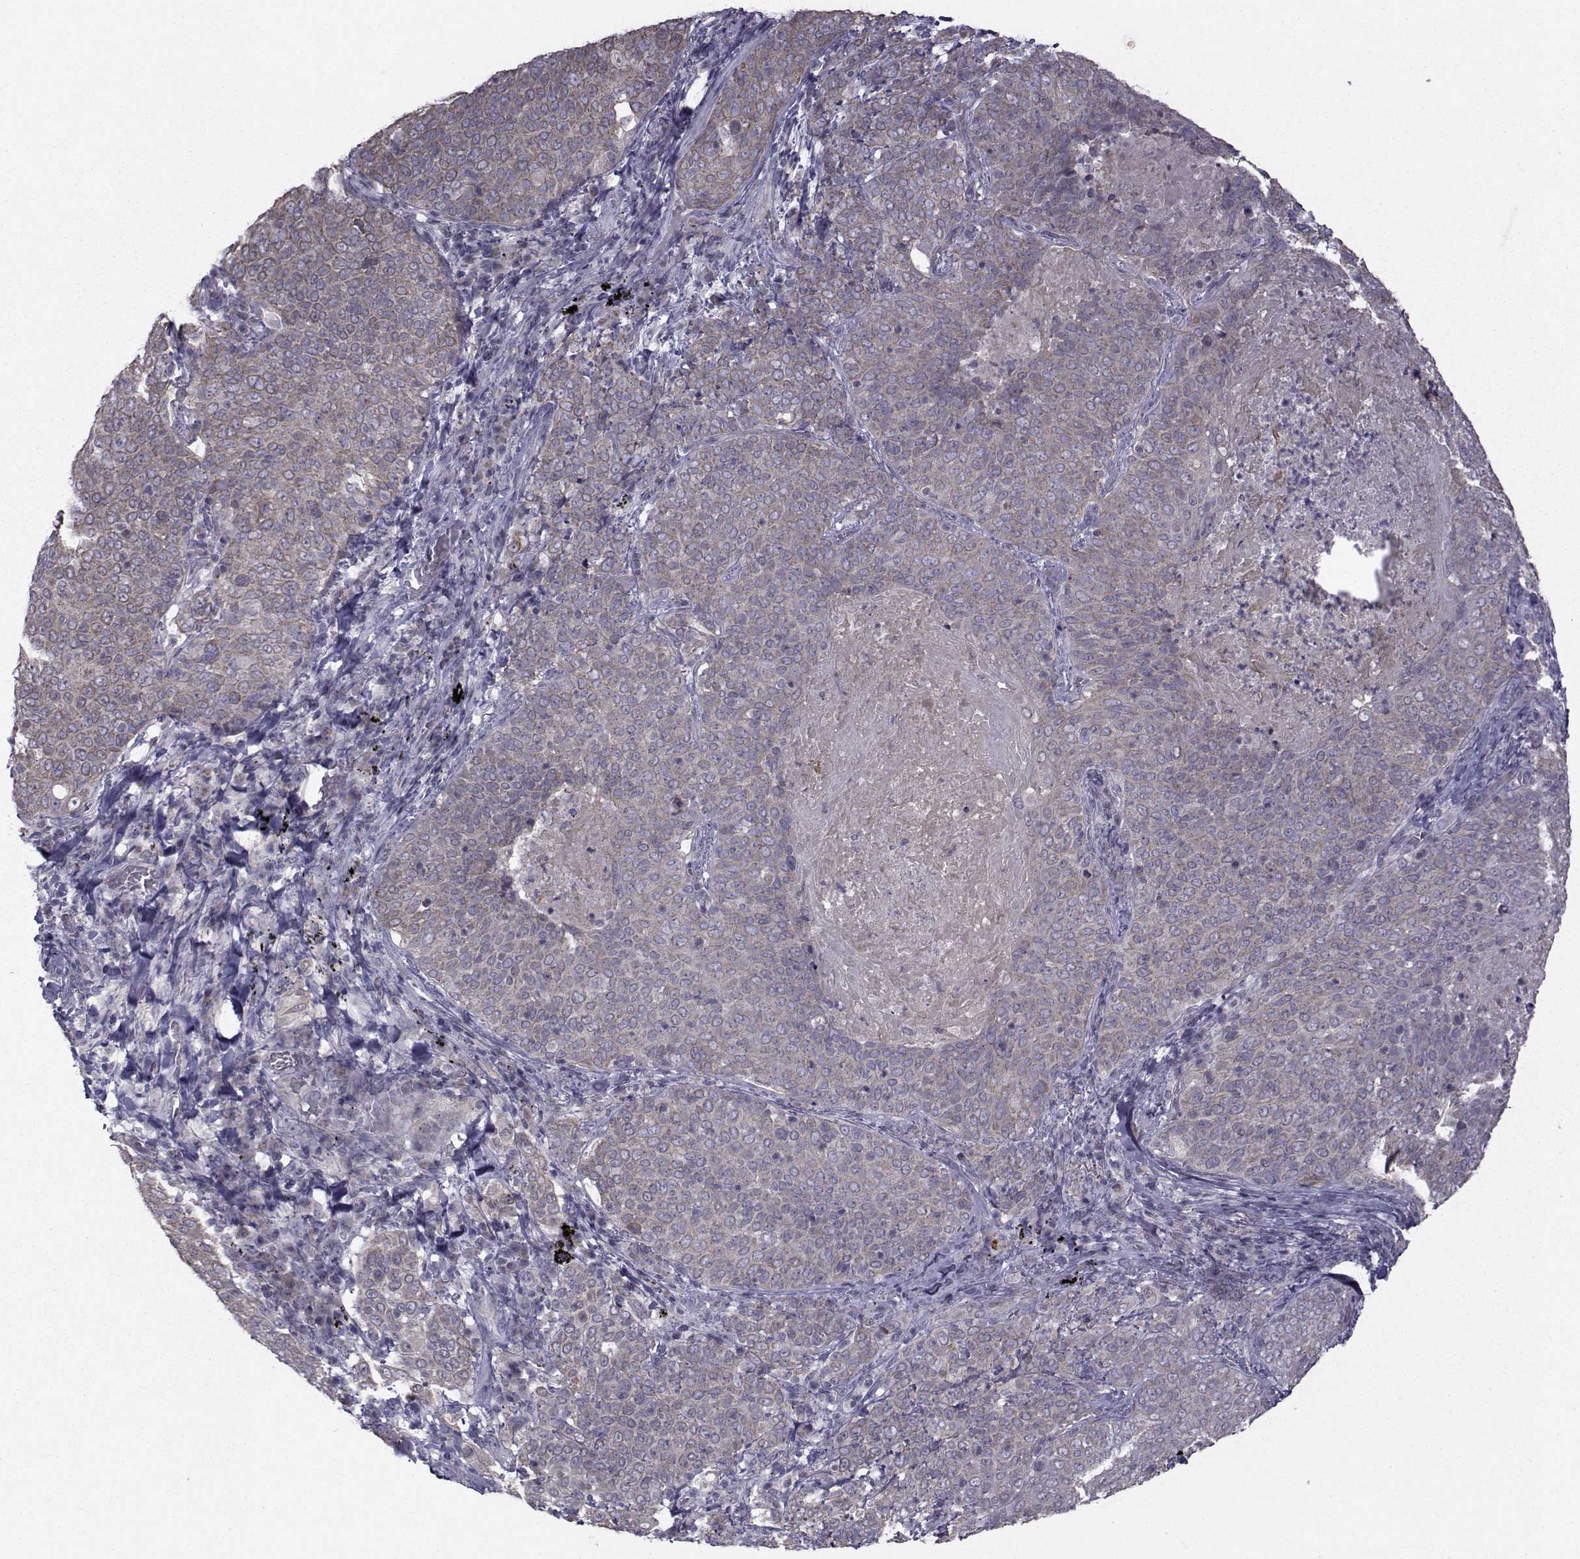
{"staining": {"intensity": "negative", "quantity": "none", "location": "none"}, "tissue": "lung cancer", "cell_type": "Tumor cells", "image_type": "cancer", "snomed": [{"axis": "morphology", "description": "Squamous cell carcinoma, NOS"}, {"axis": "topography", "description": "Lung"}], "caption": "Immunohistochemistry image of lung cancer (squamous cell carcinoma) stained for a protein (brown), which displays no positivity in tumor cells.", "gene": "ANGPT1", "patient": {"sex": "male", "age": 82}}